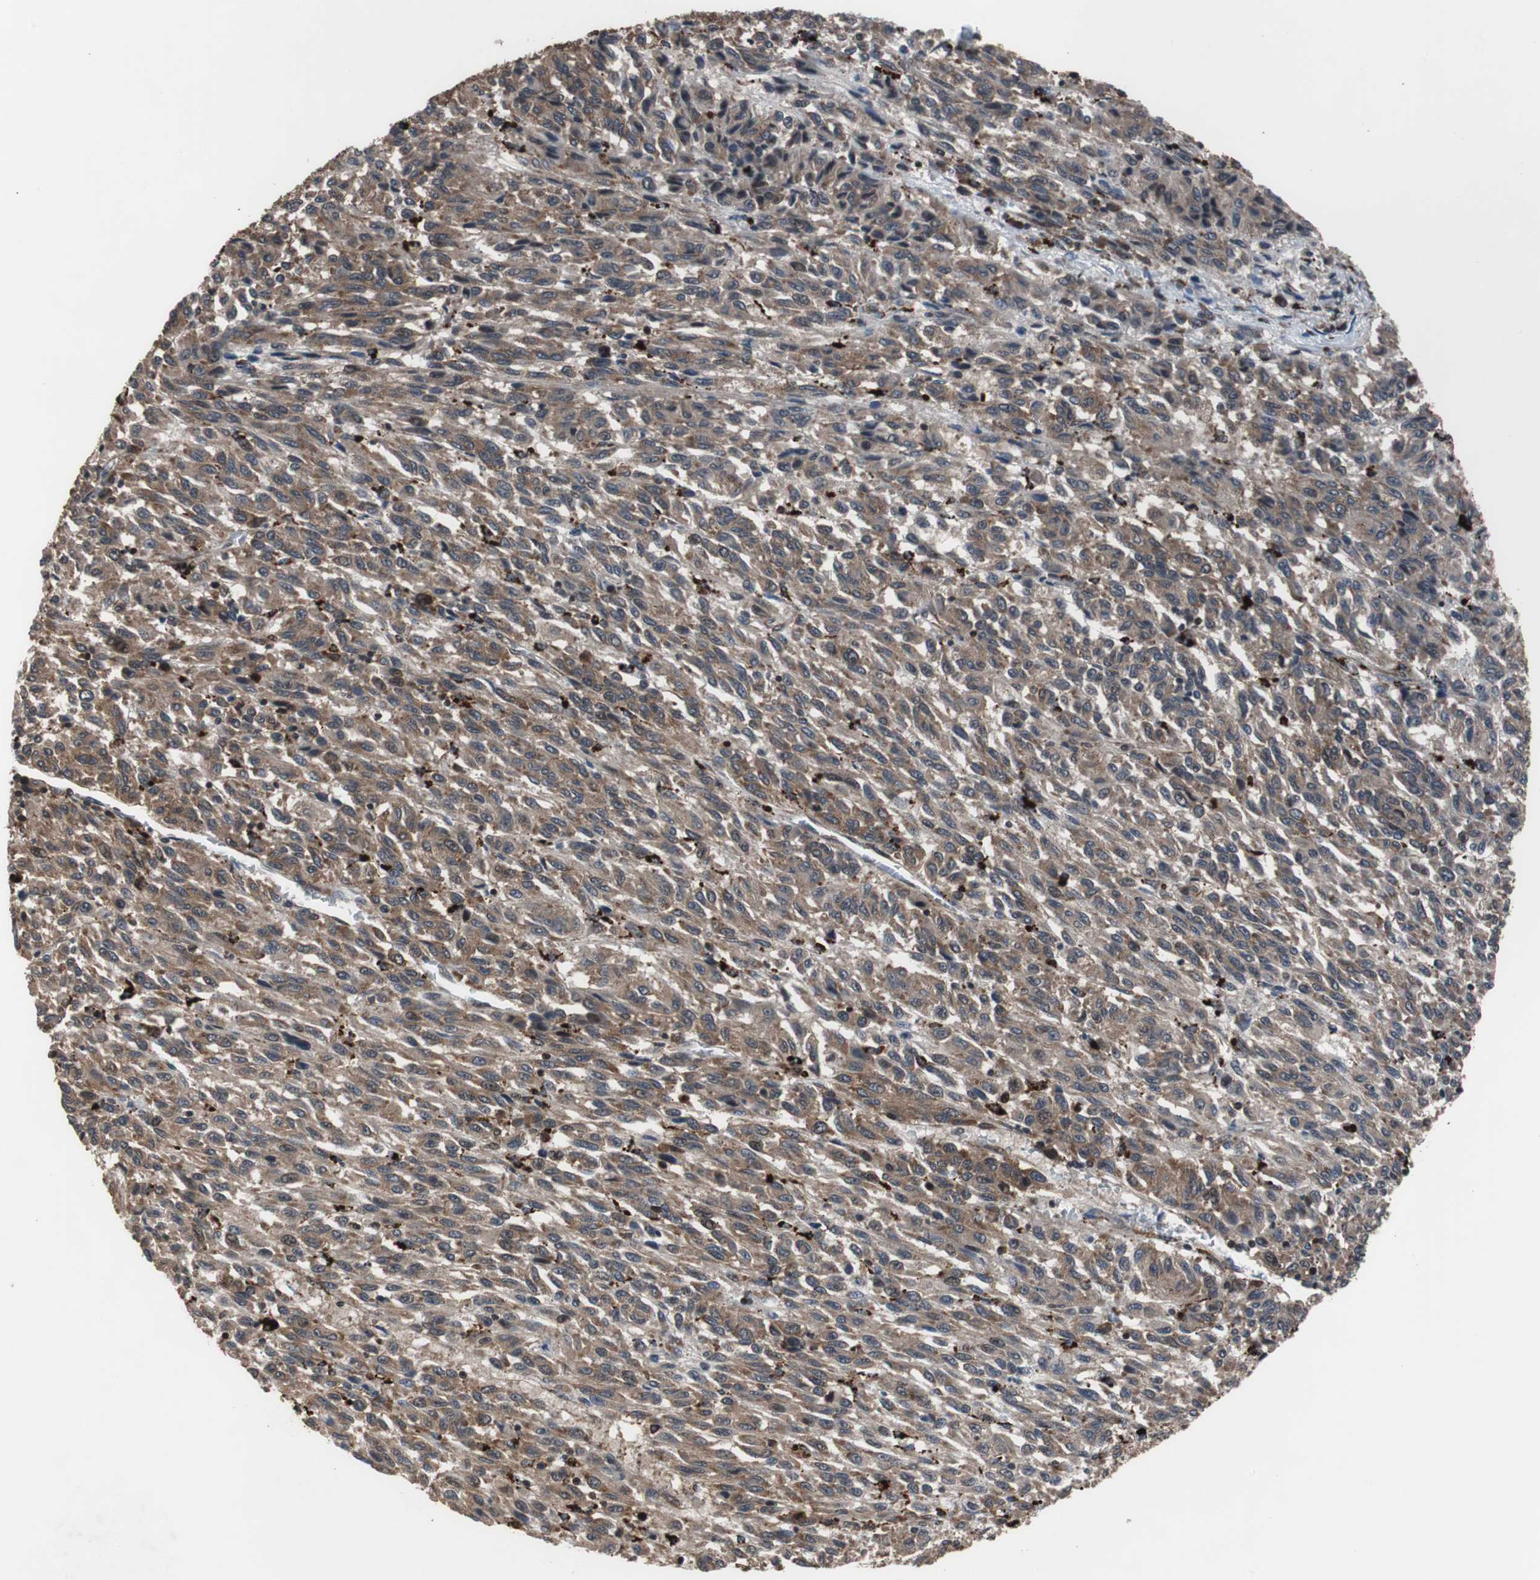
{"staining": {"intensity": "moderate", "quantity": ">75%", "location": "cytoplasmic/membranous"}, "tissue": "melanoma", "cell_type": "Tumor cells", "image_type": "cancer", "snomed": [{"axis": "morphology", "description": "Malignant melanoma, Metastatic site"}, {"axis": "topography", "description": "Lung"}], "caption": "Moderate cytoplasmic/membranous positivity for a protein is present in approximately >75% of tumor cells of malignant melanoma (metastatic site) using immunohistochemistry (IHC).", "gene": "USP10", "patient": {"sex": "male", "age": 64}}